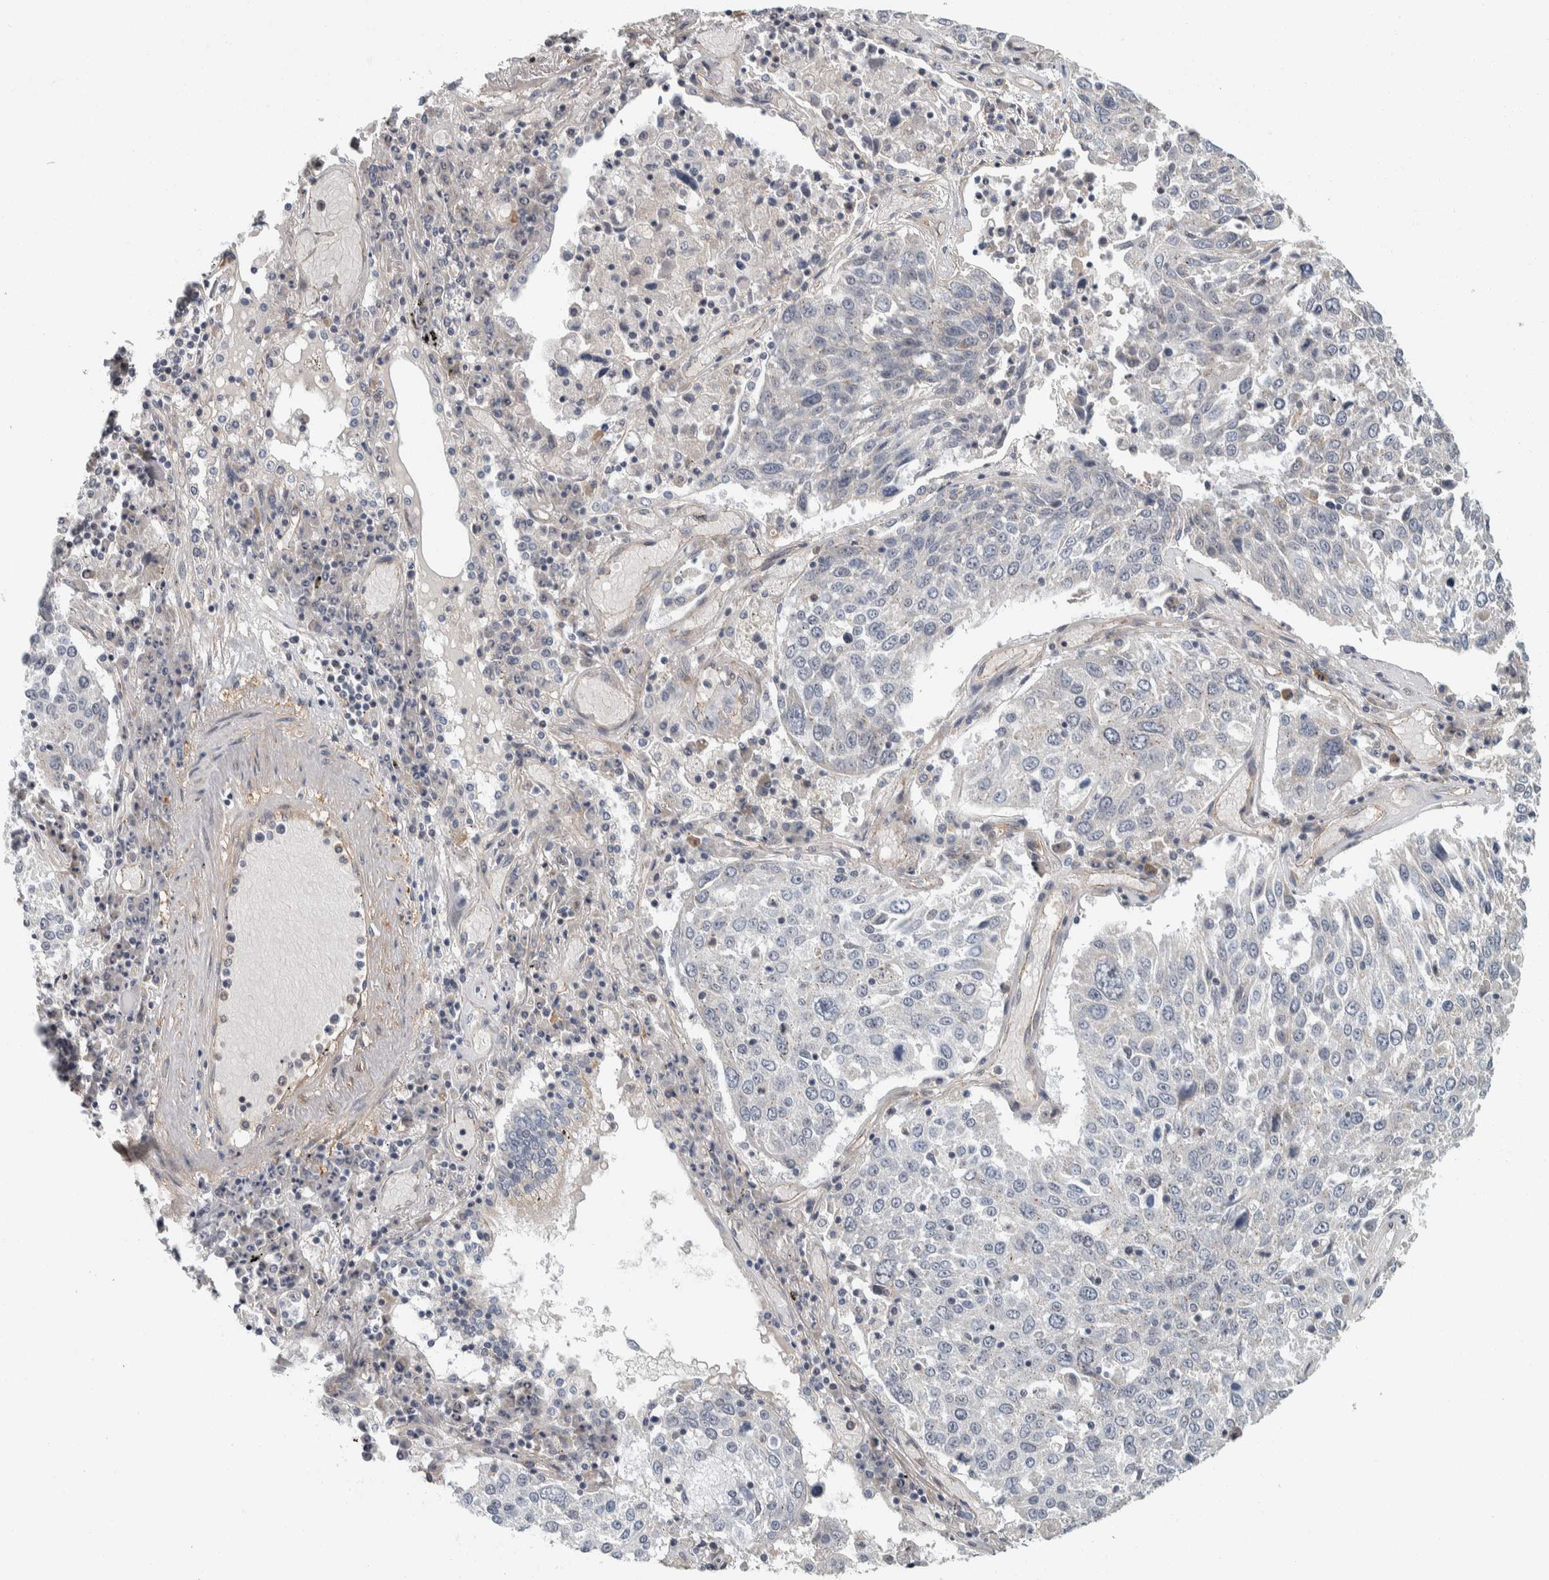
{"staining": {"intensity": "negative", "quantity": "none", "location": "none"}, "tissue": "lung cancer", "cell_type": "Tumor cells", "image_type": "cancer", "snomed": [{"axis": "morphology", "description": "Squamous cell carcinoma, NOS"}, {"axis": "topography", "description": "Lung"}], "caption": "IHC micrograph of neoplastic tissue: lung squamous cell carcinoma stained with DAB (3,3'-diaminobenzidine) exhibits no significant protein positivity in tumor cells. (IHC, brightfield microscopy, high magnification).", "gene": "KCNJ3", "patient": {"sex": "male", "age": 65}}